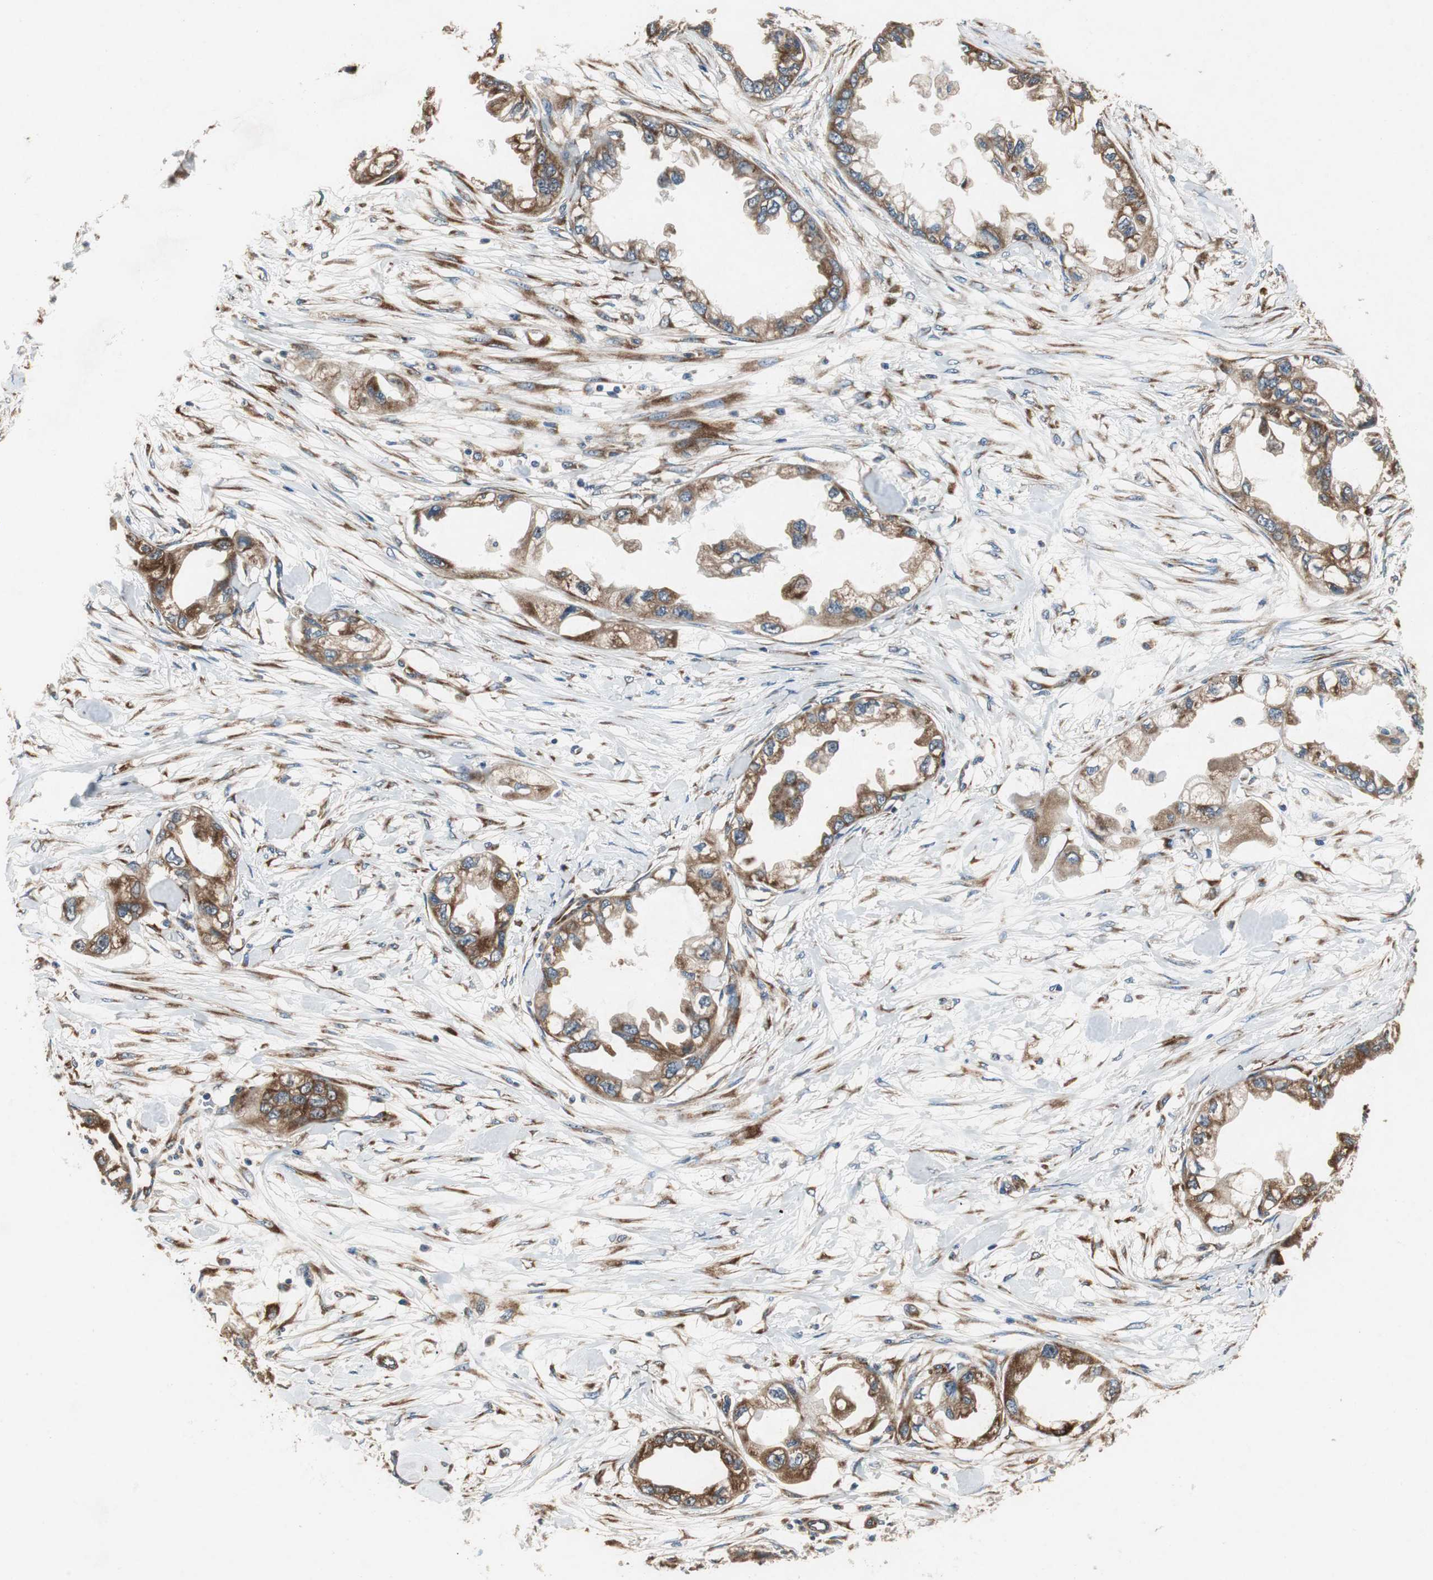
{"staining": {"intensity": "strong", "quantity": ">75%", "location": "cytoplasmic/membranous"}, "tissue": "endometrial cancer", "cell_type": "Tumor cells", "image_type": "cancer", "snomed": [{"axis": "morphology", "description": "Adenocarcinoma, NOS"}, {"axis": "topography", "description": "Endometrium"}], "caption": "Protein positivity by immunohistochemistry (IHC) demonstrates strong cytoplasmic/membranous staining in approximately >75% of tumor cells in adenocarcinoma (endometrial).", "gene": "RPL35", "patient": {"sex": "female", "age": 67}}